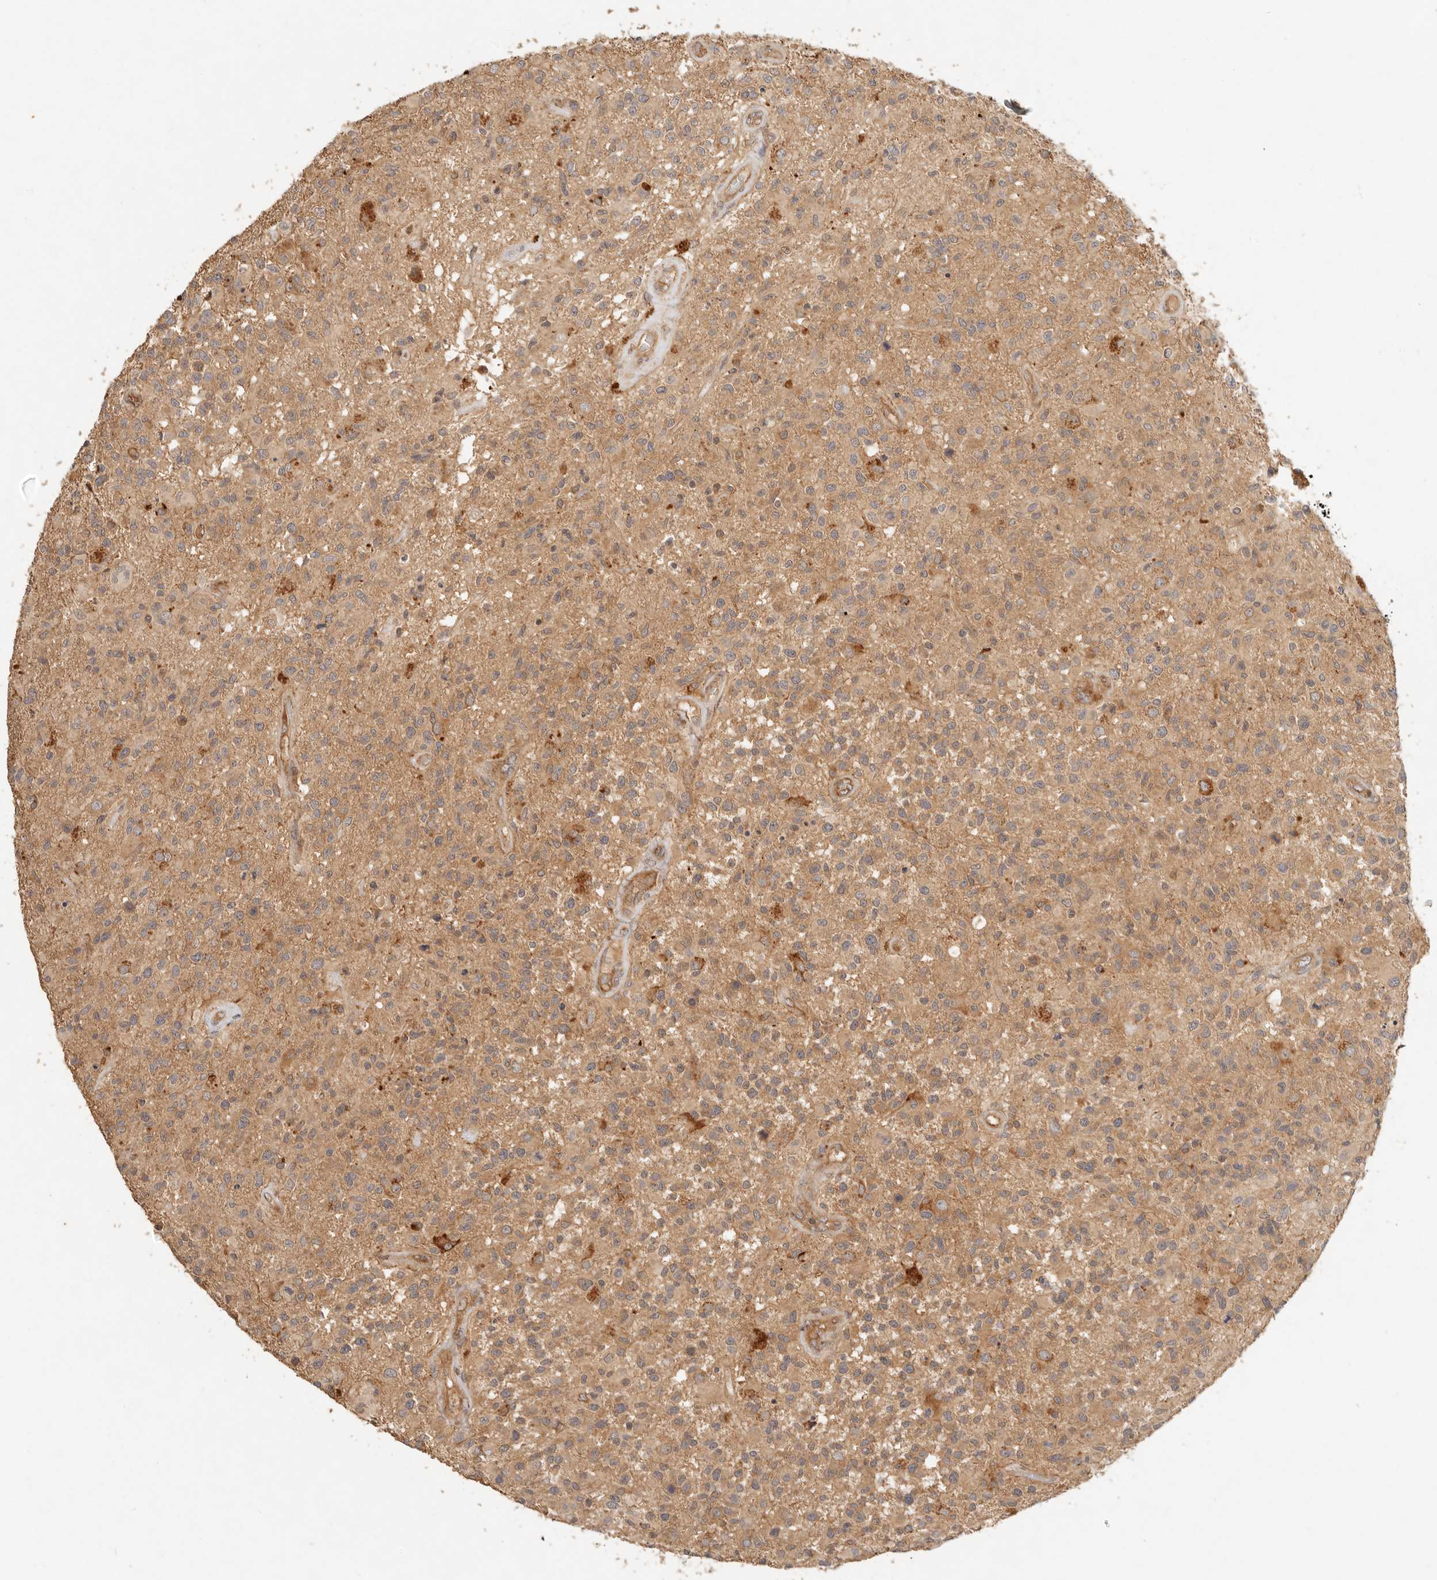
{"staining": {"intensity": "moderate", "quantity": ">75%", "location": "cytoplasmic/membranous"}, "tissue": "glioma", "cell_type": "Tumor cells", "image_type": "cancer", "snomed": [{"axis": "morphology", "description": "Glioma, malignant, High grade"}, {"axis": "morphology", "description": "Glioblastoma, NOS"}, {"axis": "topography", "description": "Brain"}], "caption": "There is medium levels of moderate cytoplasmic/membranous staining in tumor cells of glioma, as demonstrated by immunohistochemical staining (brown color).", "gene": "HECTD3", "patient": {"sex": "male", "age": 60}}